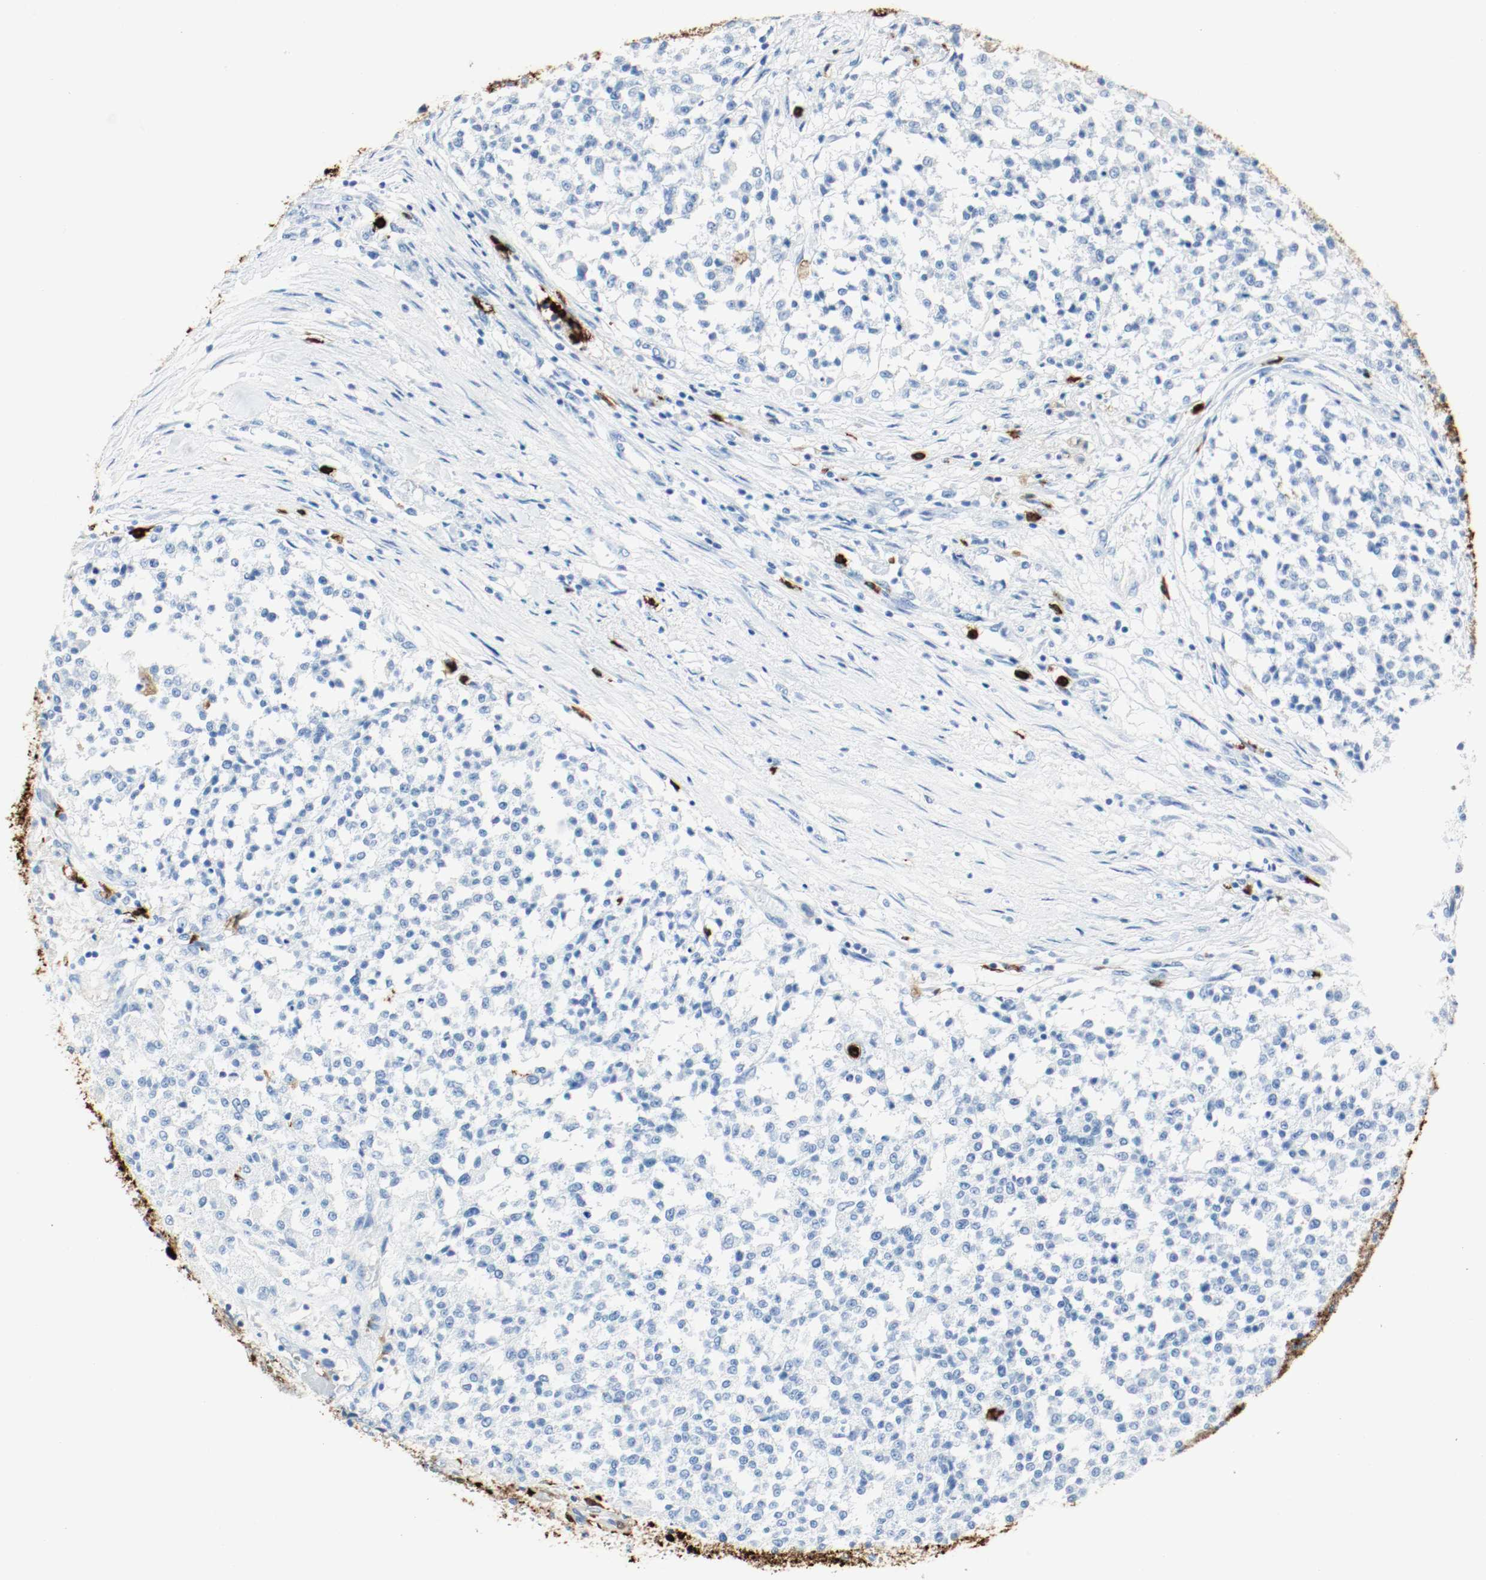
{"staining": {"intensity": "negative", "quantity": "none", "location": "none"}, "tissue": "testis cancer", "cell_type": "Tumor cells", "image_type": "cancer", "snomed": [{"axis": "morphology", "description": "Seminoma, NOS"}, {"axis": "topography", "description": "Testis"}], "caption": "A high-resolution image shows immunohistochemistry staining of testis cancer (seminoma), which shows no significant staining in tumor cells.", "gene": "S100A9", "patient": {"sex": "male", "age": 59}}